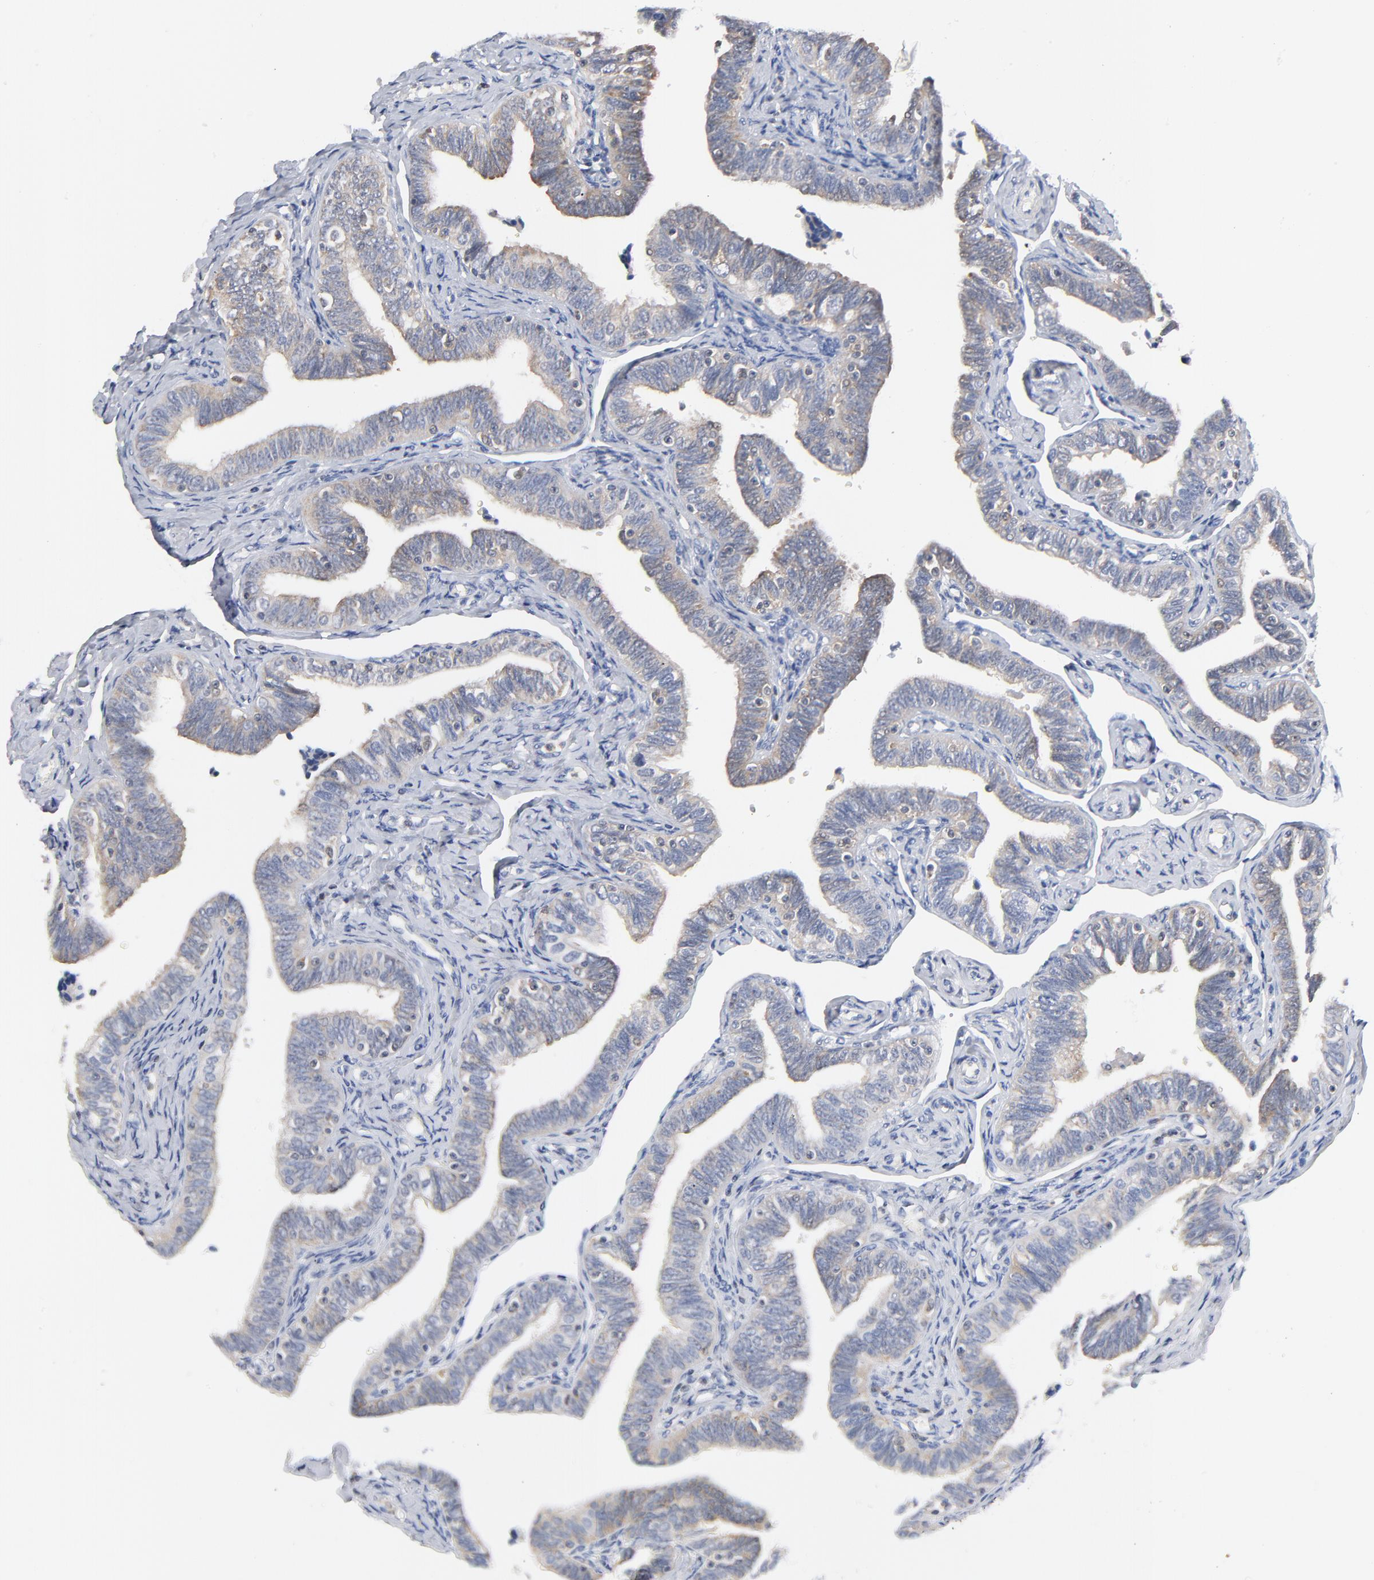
{"staining": {"intensity": "weak", "quantity": ">75%", "location": "cytoplasmic/membranous"}, "tissue": "fallopian tube", "cell_type": "Glandular cells", "image_type": "normal", "snomed": [{"axis": "morphology", "description": "Normal tissue, NOS"}, {"axis": "topography", "description": "Fallopian tube"}, {"axis": "topography", "description": "Ovary"}], "caption": "Fallopian tube stained for a protein shows weak cytoplasmic/membranous positivity in glandular cells. Using DAB (3,3'-diaminobenzidine) (brown) and hematoxylin (blue) stains, captured at high magnification using brightfield microscopy.", "gene": "CAB39L", "patient": {"sex": "female", "age": 69}}